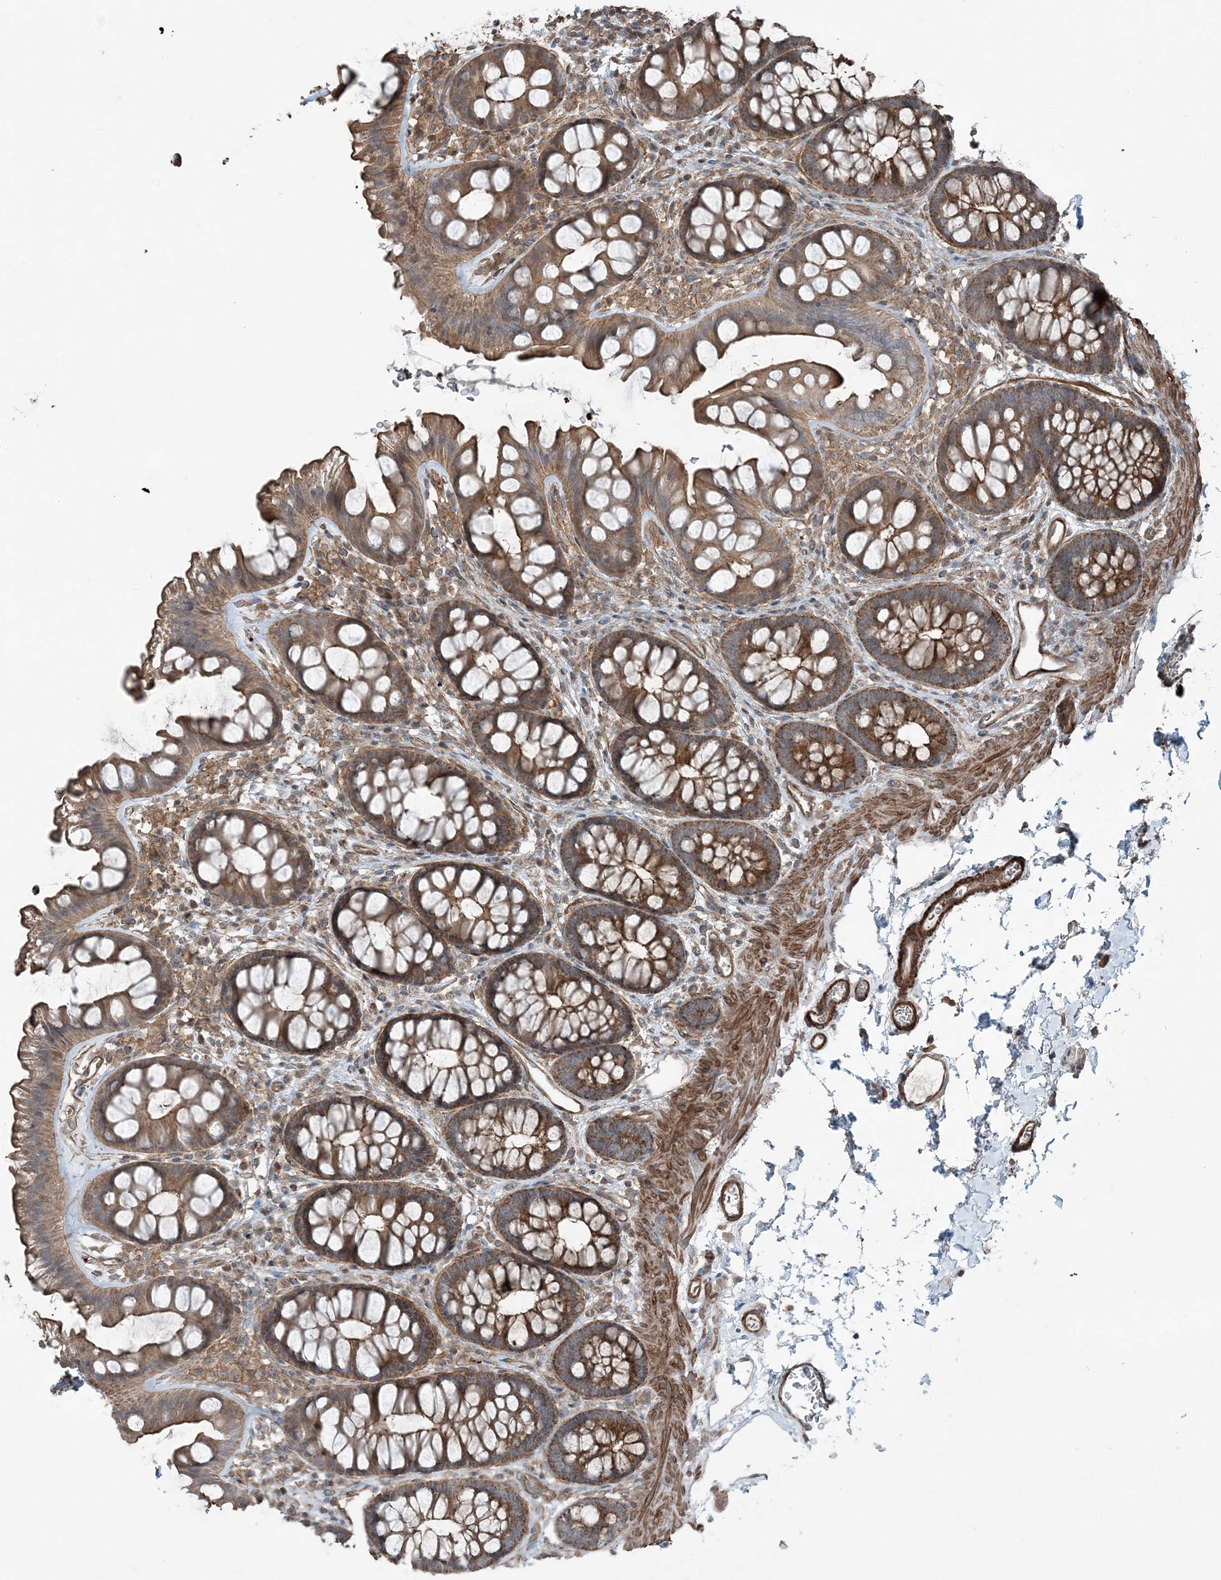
{"staining": {"intensity": "strong", "quantity": ">75%", "location": "cytoplasmic/membranous"}, "tissue": "colon", "cell_type": "Endothelial cells", "image_type": "normal", "snomed": [{"axis": "morphology", "description": "Normal tissue, NOS"}, {"axis": "topography", "description": "Colon"}], "caption": "Brown immunohistochemical staining in benign human colon shows strong cytoplasmic/membranous staining in about >75% of endothelial cells.", "gene": "KY", "patient": {"sex": "female", "age": 62}}